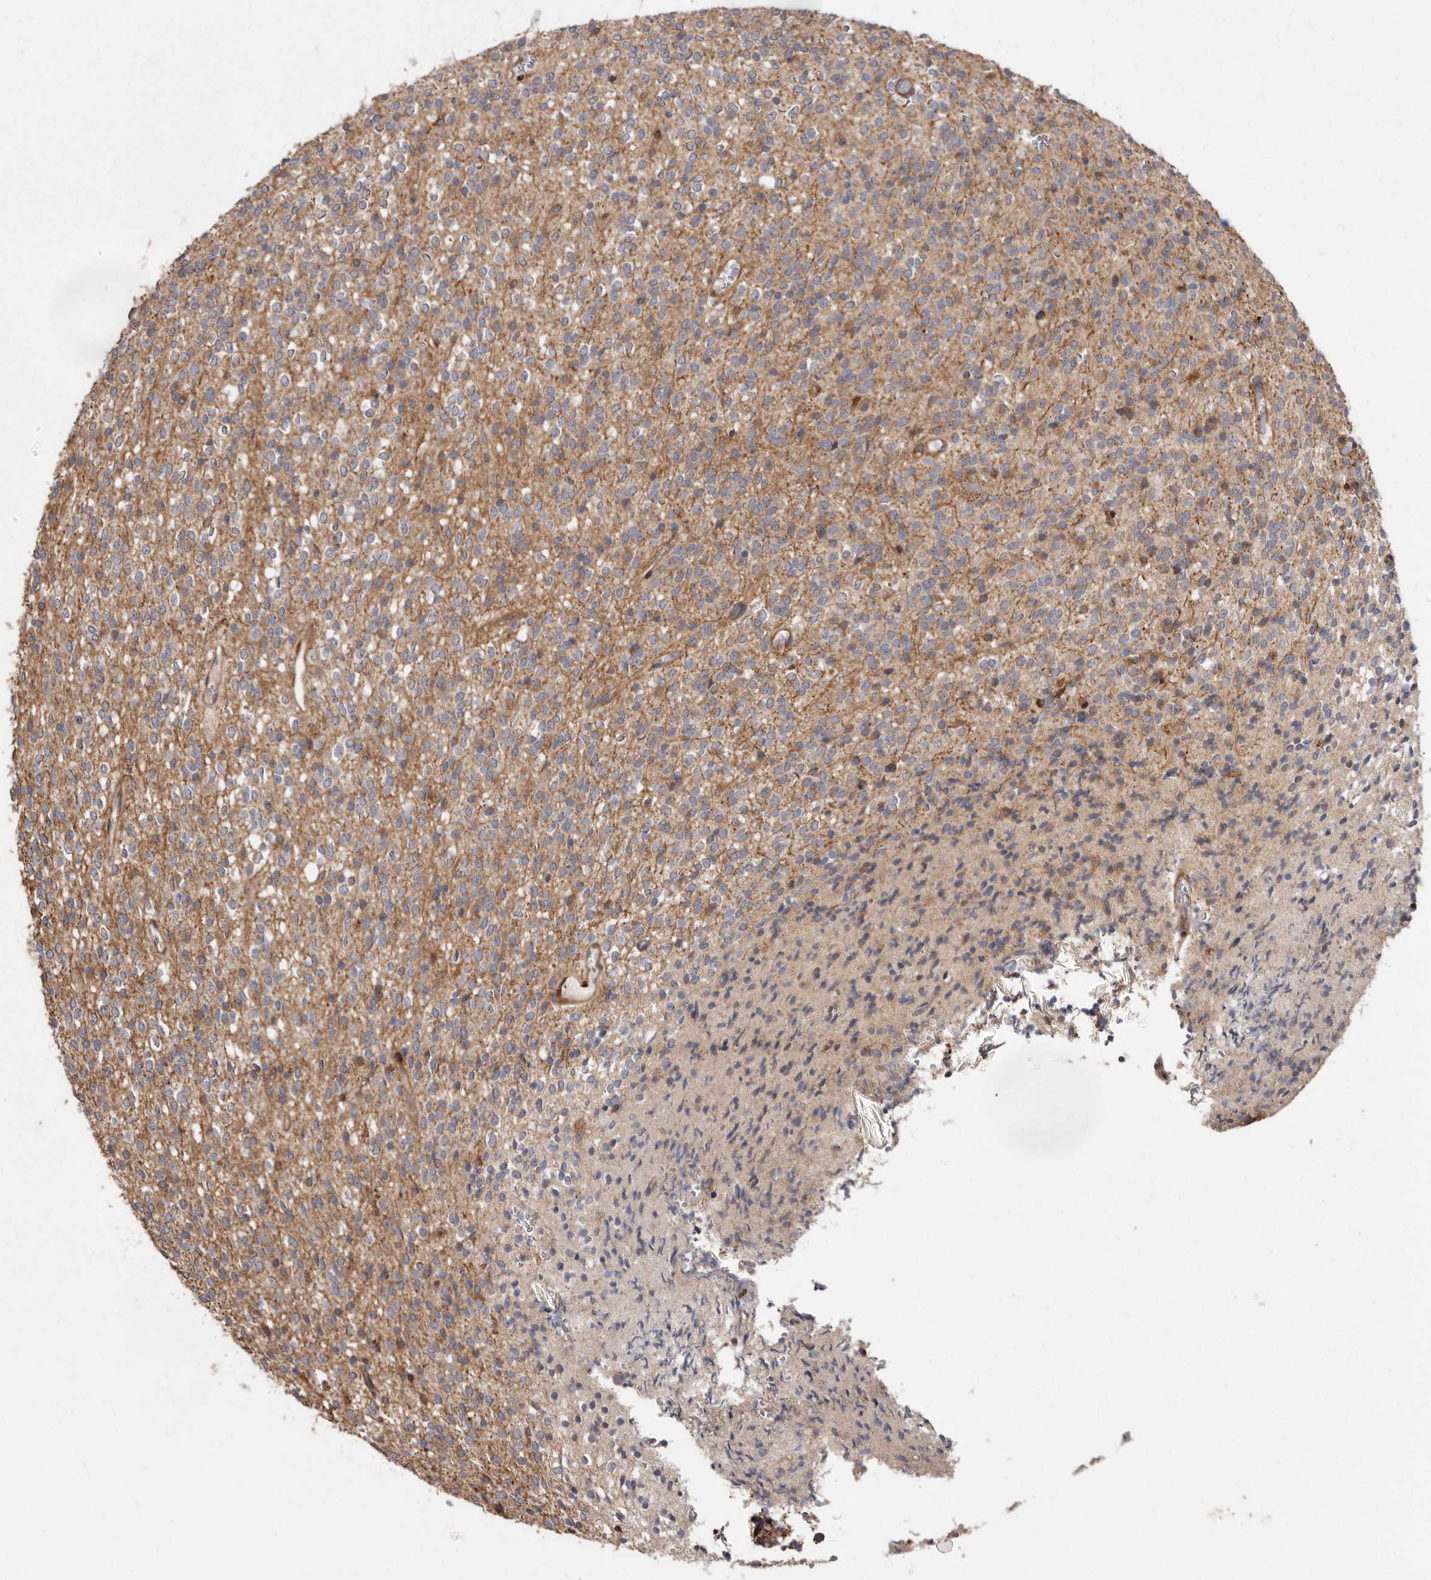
{"staining": {"intensity": "moderate", "quantity": ">75%", "location": "cytoplasmic/membranous"}, "tissue": "glioma", "cell_type": "Tumor cells", "image_type": "cancer", "snomed": [{"axis": "morphology", "description": "Glioma, malignant, High grade"}, {"axis": "topography", "description": "Brain"}], "caption": "DAB immunohistochemical staining of malignant high-grade glioma reveals moderate cytoplasmic/membranous protein positivity in about >75% of tumor cells.", "gene": "FLAD1", "patient": {"sex": "male", "age": 34}}